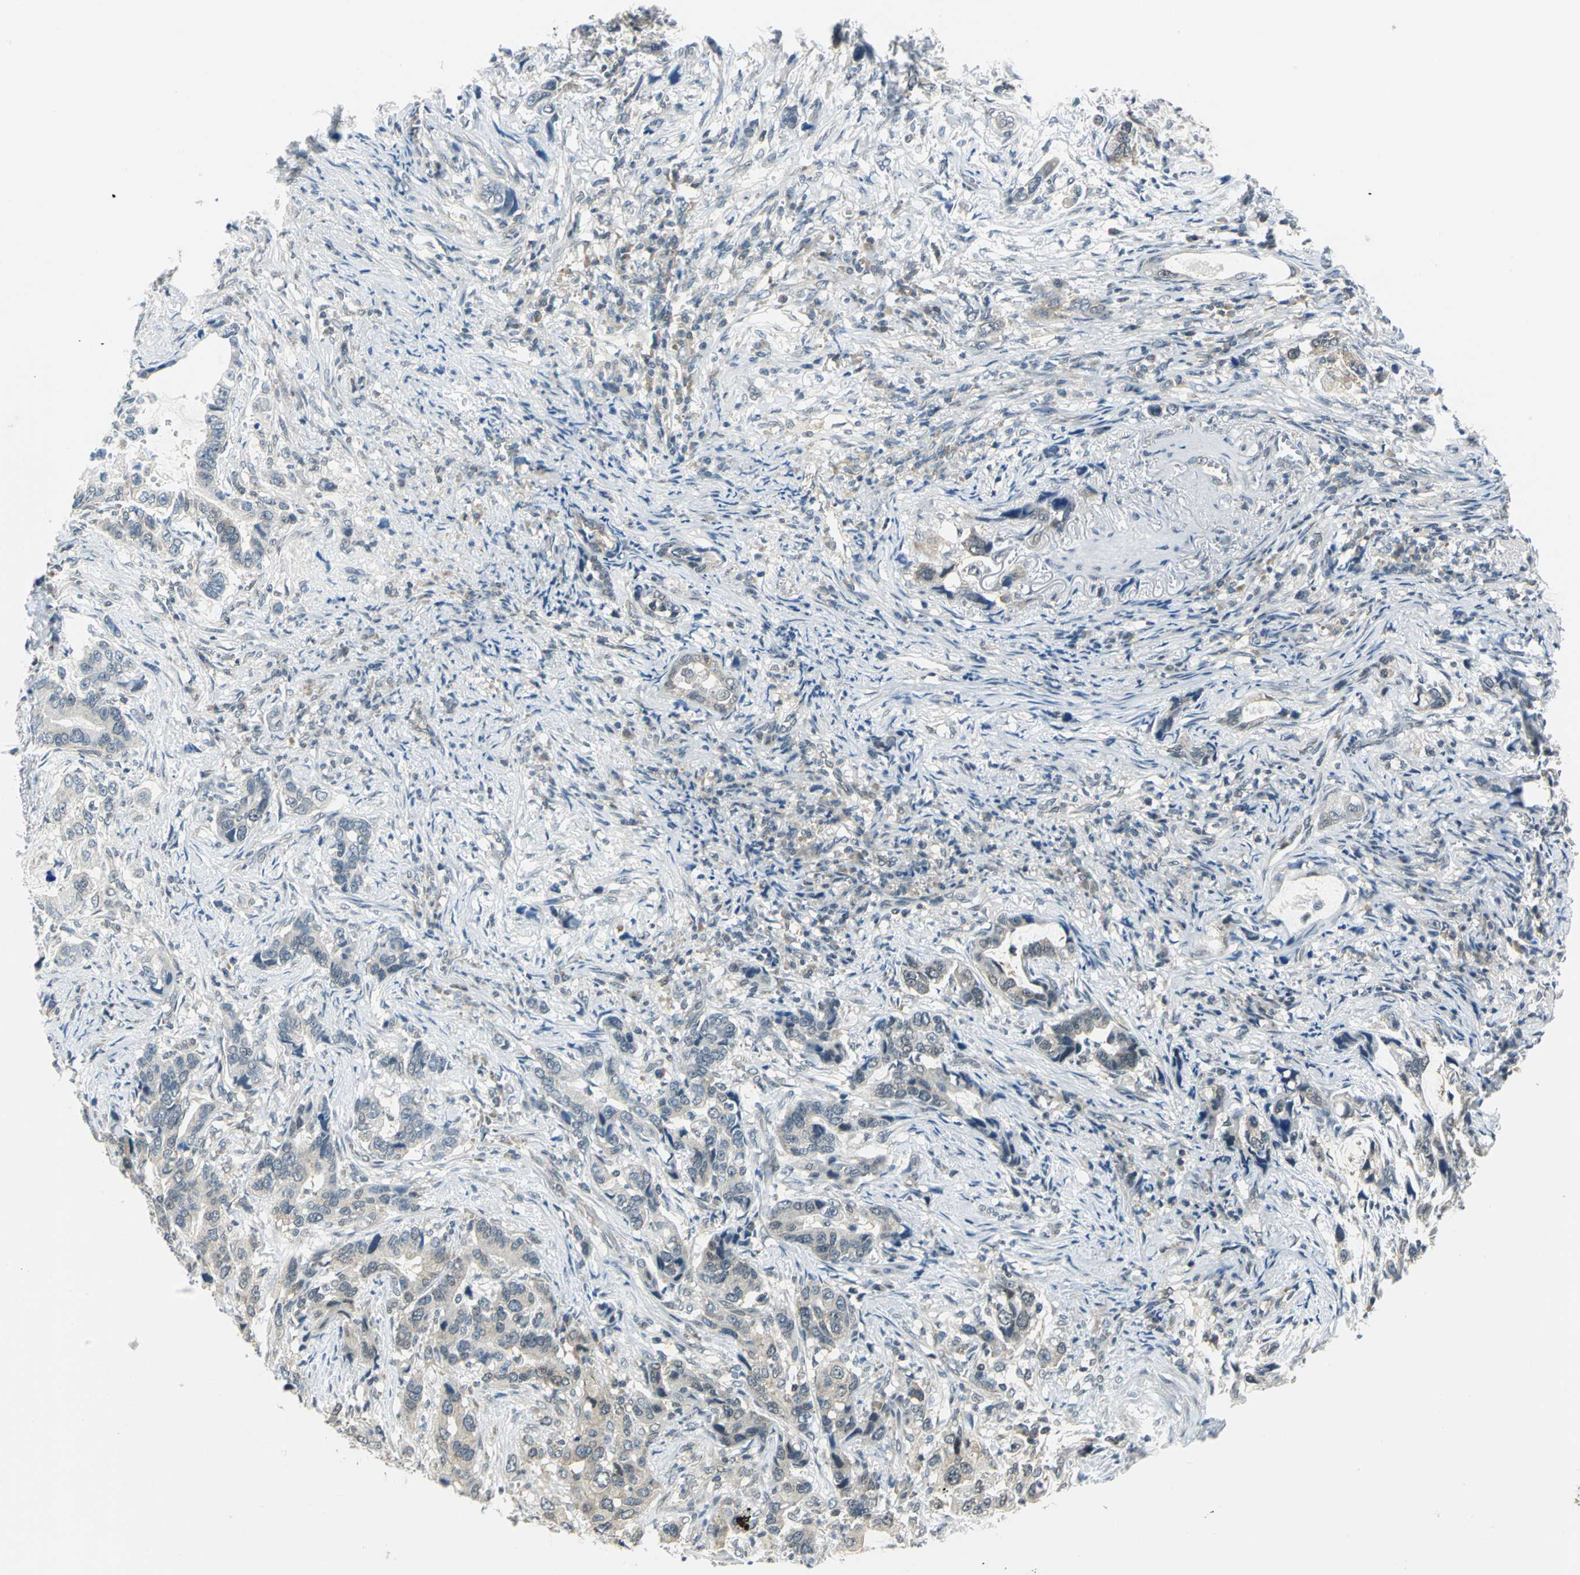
{"staining": {"intensity": "negative", "quantity": "none", "location": "none"}, "tissue": "stomach cancer", "cell_type": "Tumor cells", "image_type": "cancer", "snomed": [{"axis": "morphology", "description": "Adenocarcinoma, NOS"}, {"axis": "topography", "description": "Stomach, lower"}], "caption": "The IHC image has no significant staining in tumor cells of stomach cancer tissue.", "gene": "PIN1", "patient": {"sex": "female", "age": 93}}